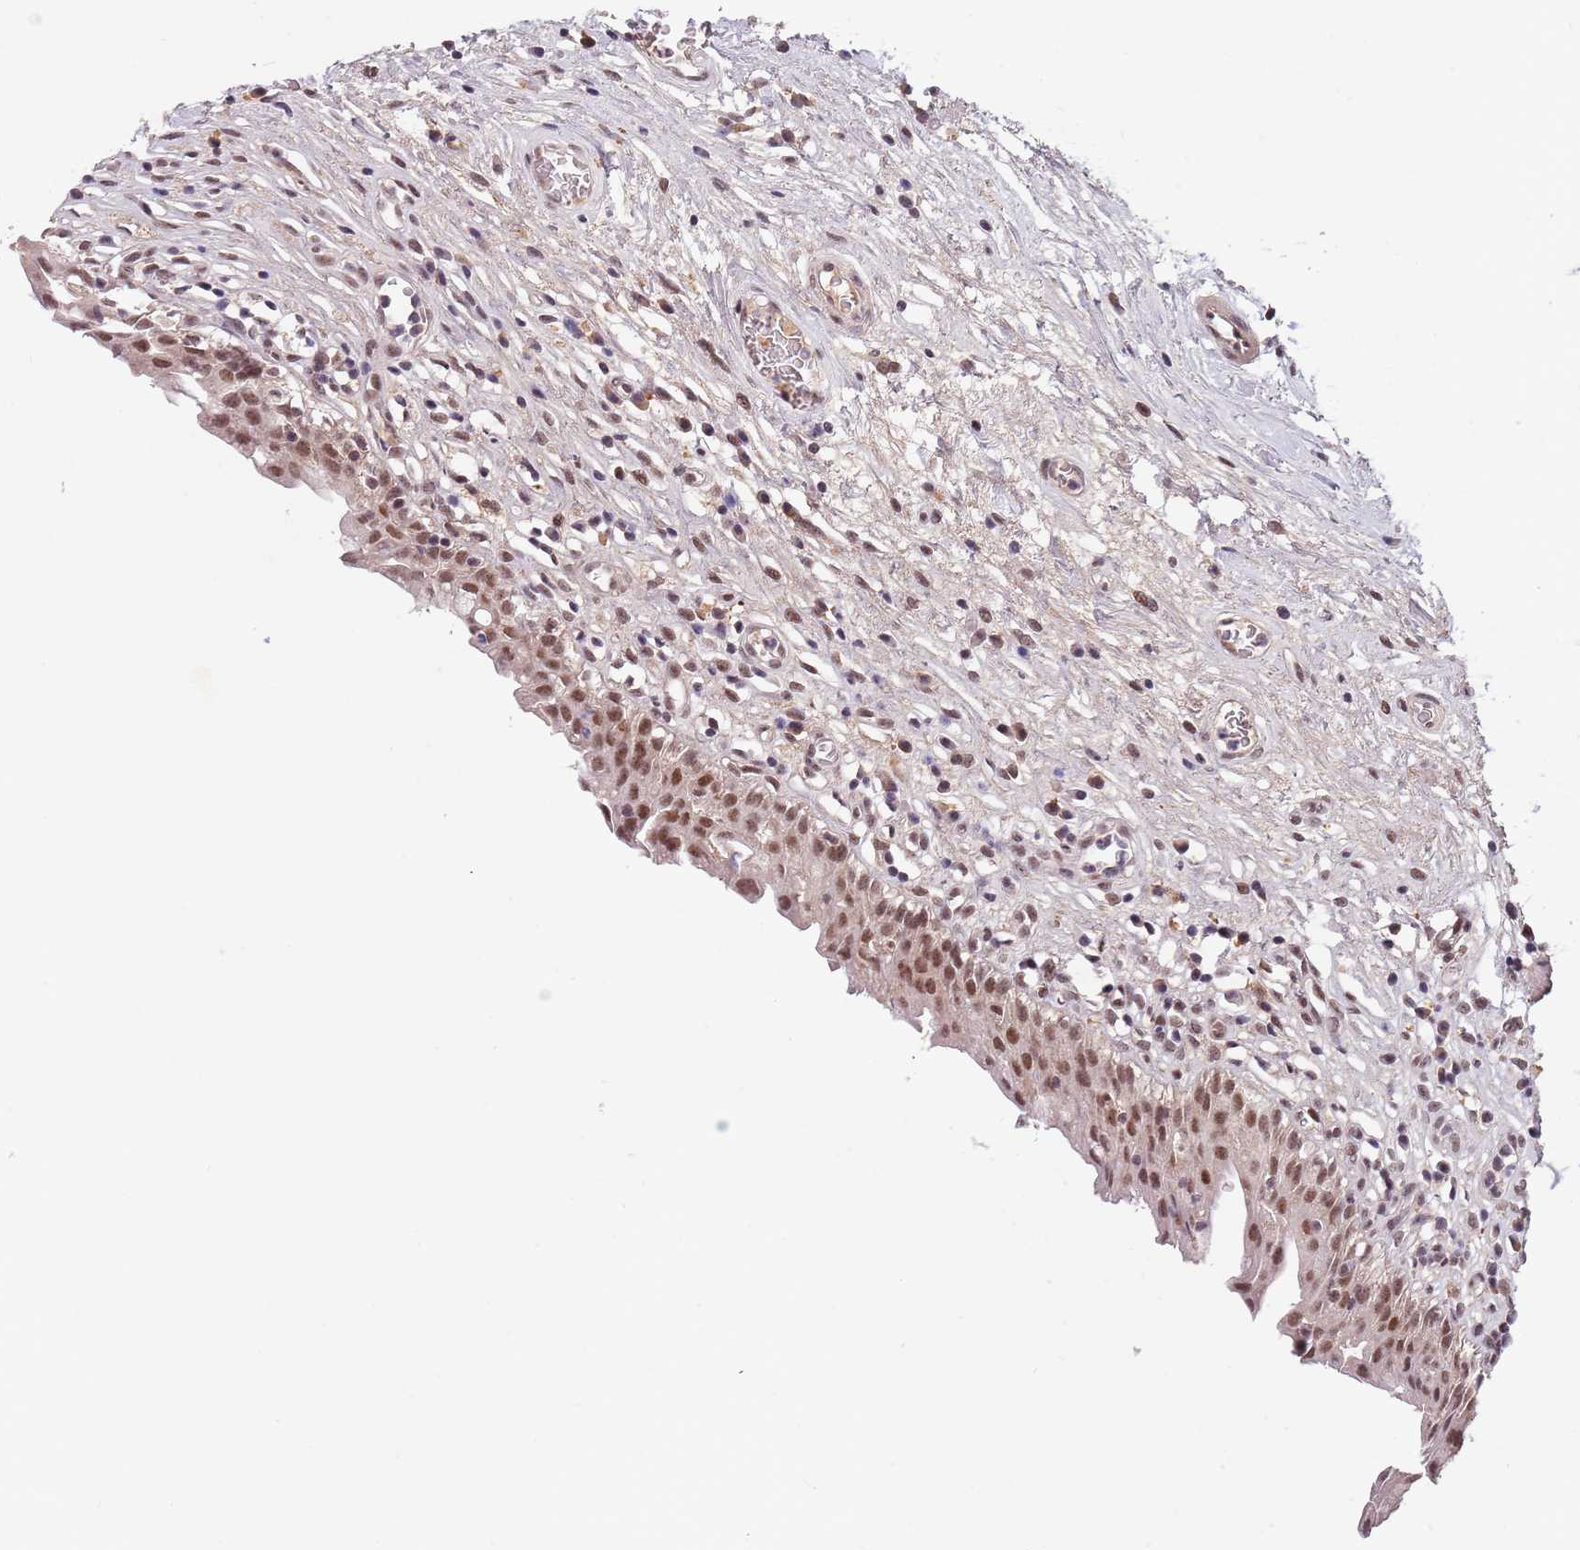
{"staining": {"intensity": "moderate", "quantity": ">75%", "location": "nuclear"}, "tissue": "urinary bladder", "cell_type": "Urothelial cells", "image_type": "normal", "snomed": [{"axis": "morphology", "description": "Normal tissue, NOS"}, {"axis": "morphology", "description": "Inflammation, NOS"}, {"axis": "topography", "description": "Urinary bladder"}], "caption": "The histopathology image displays staining of benign urinary bladder, revealing moderate nuclear protein expression (brown color) within urothelial cells. (brown staining indicates protein expression, while blue staining denotes nuclei).", "gene": "CIZ1", "patient": {"sex": "male", "age": 63}}